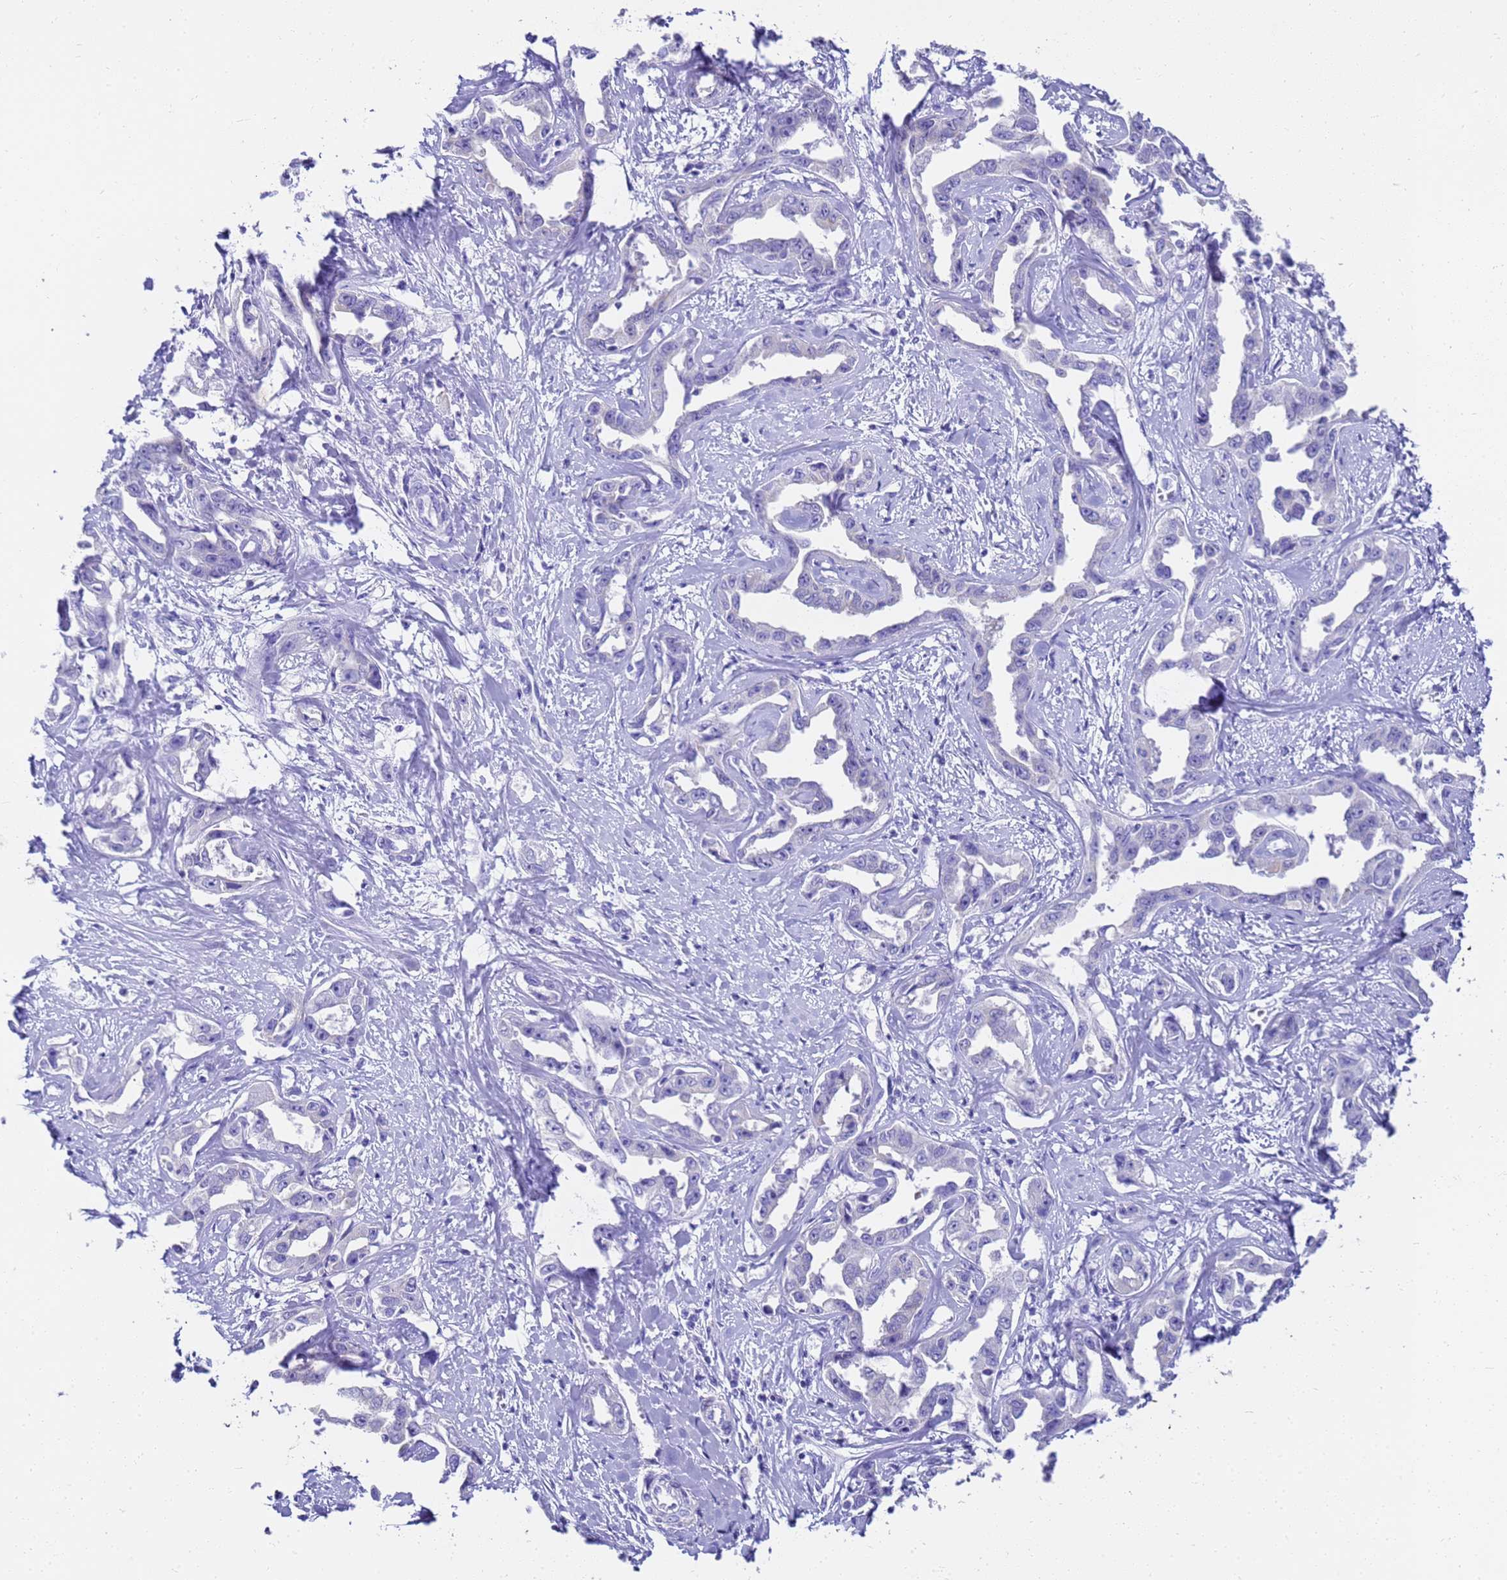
{"staining": {"intensity": "negative", "quantity": "none", "location": "none"}, "tissue": "liver cancer", "cell_type": "Tumor cells", "image_type": "cancer", "snomed": [{"axis": "morphology", "description": "Cholangiocarcinoma"}, {"axis": "topography", "description": "Liver"}], "caption": "High power microscopy image of an IHC histopathology image of liver cancer, revealing no significant expression in tumor cells. (Brightfield microscopy of DAB IHC at high magnification).", "gene": "MS4A13", "patient": {"sex": "male", "age": 59}}